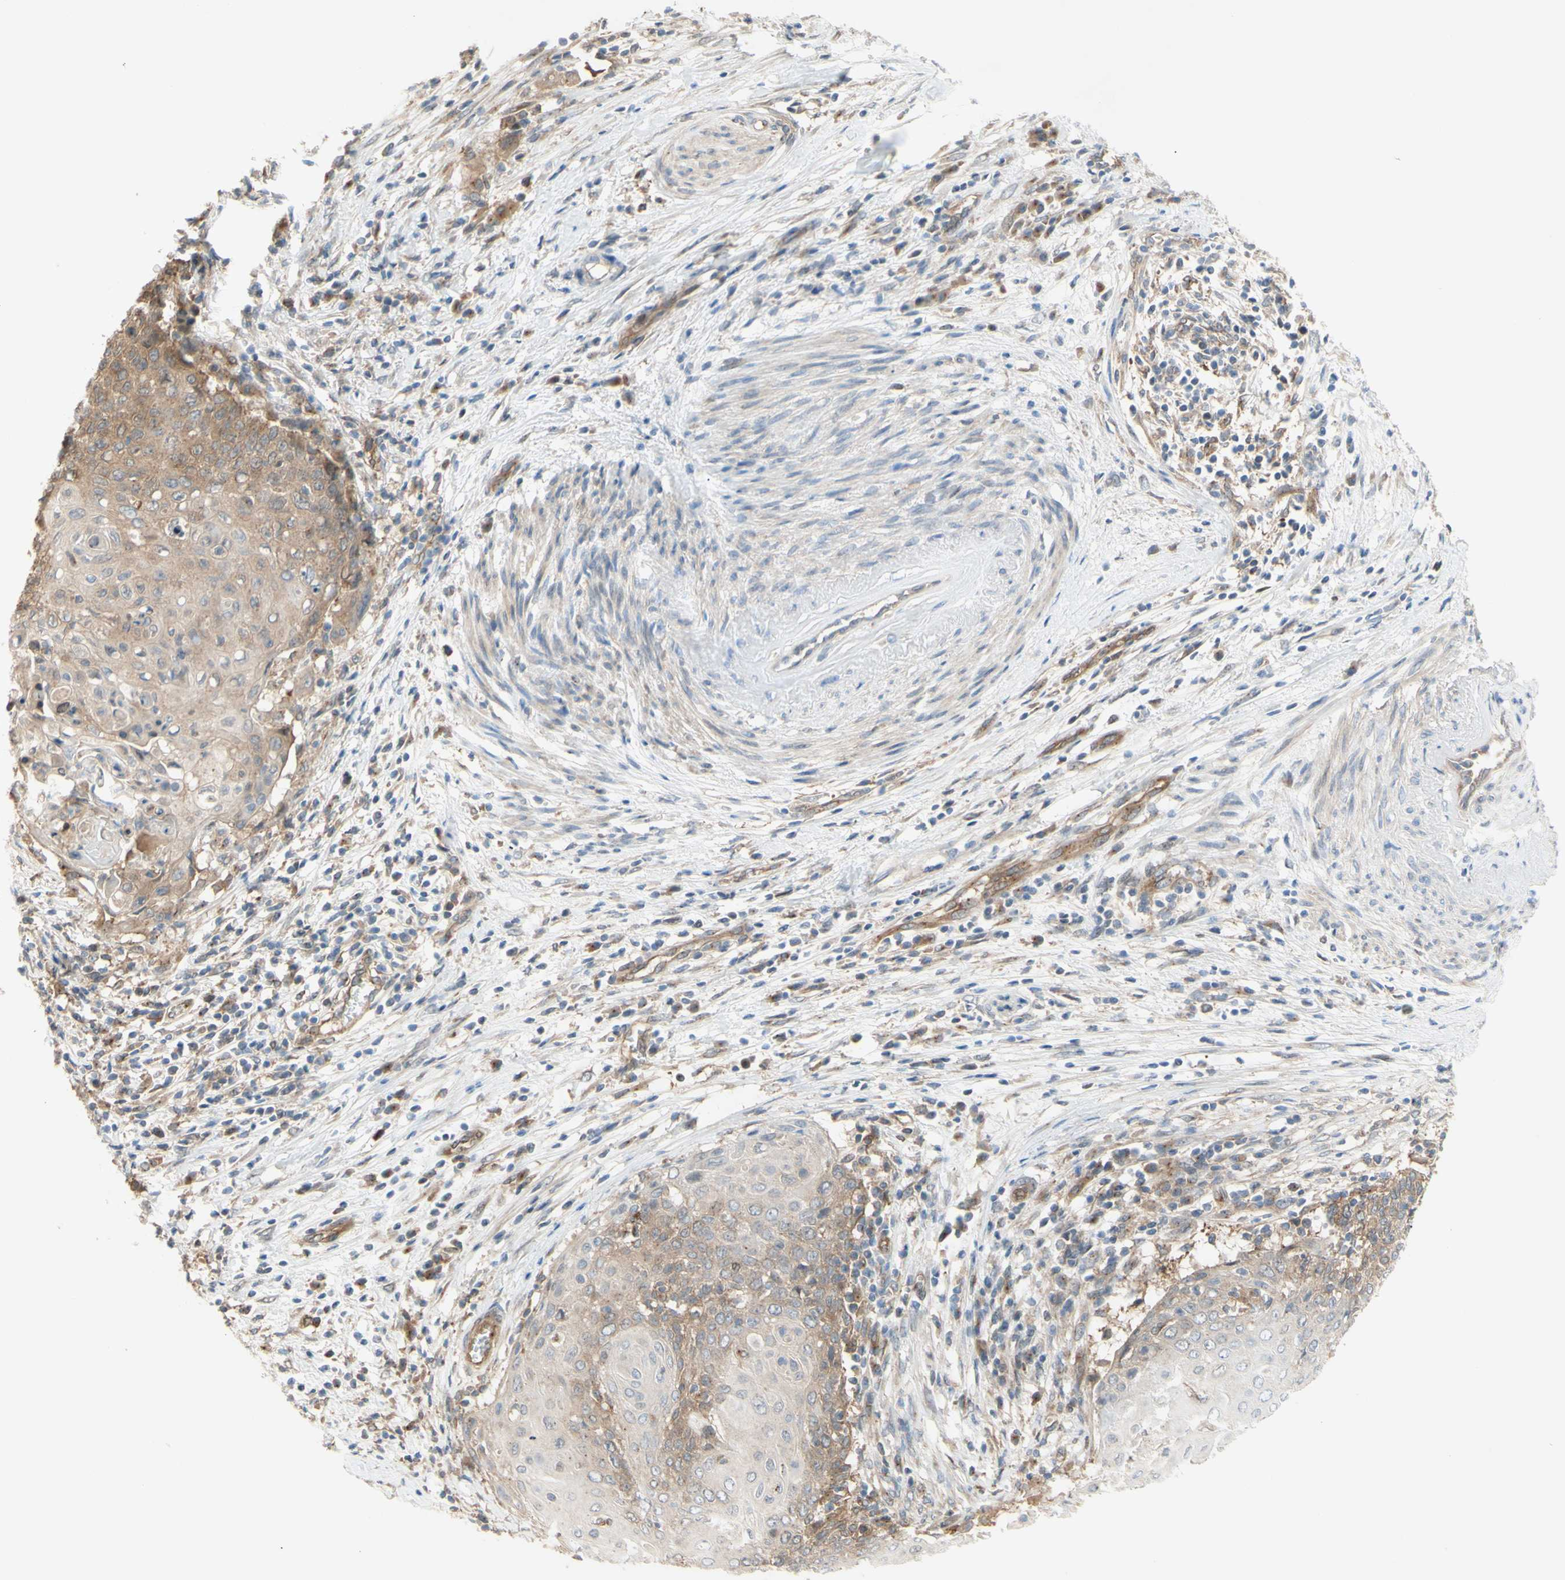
{"staining": {"intensity": "moderate", "quantity": "25%-75%", "location": "cytoplasmic/membranous"}, "tissue": "cervical cancer", "cell_type": "Tumor cells", "image_type": "cancer", "snomed": [{"axis": "morphology", "description": "Squamous cell carcinoma, NOS"}, {"axis": "topography", "description": "Cervix"}], "caption": "About 25%-75% of tumor cells in cervical cancer display moderate cytoplasmic/membranous protein staining as visualized by brown immunohistochemical staining.", "gene": "DYNLRB1", "patient": {"sex": "female", "age": 39}}